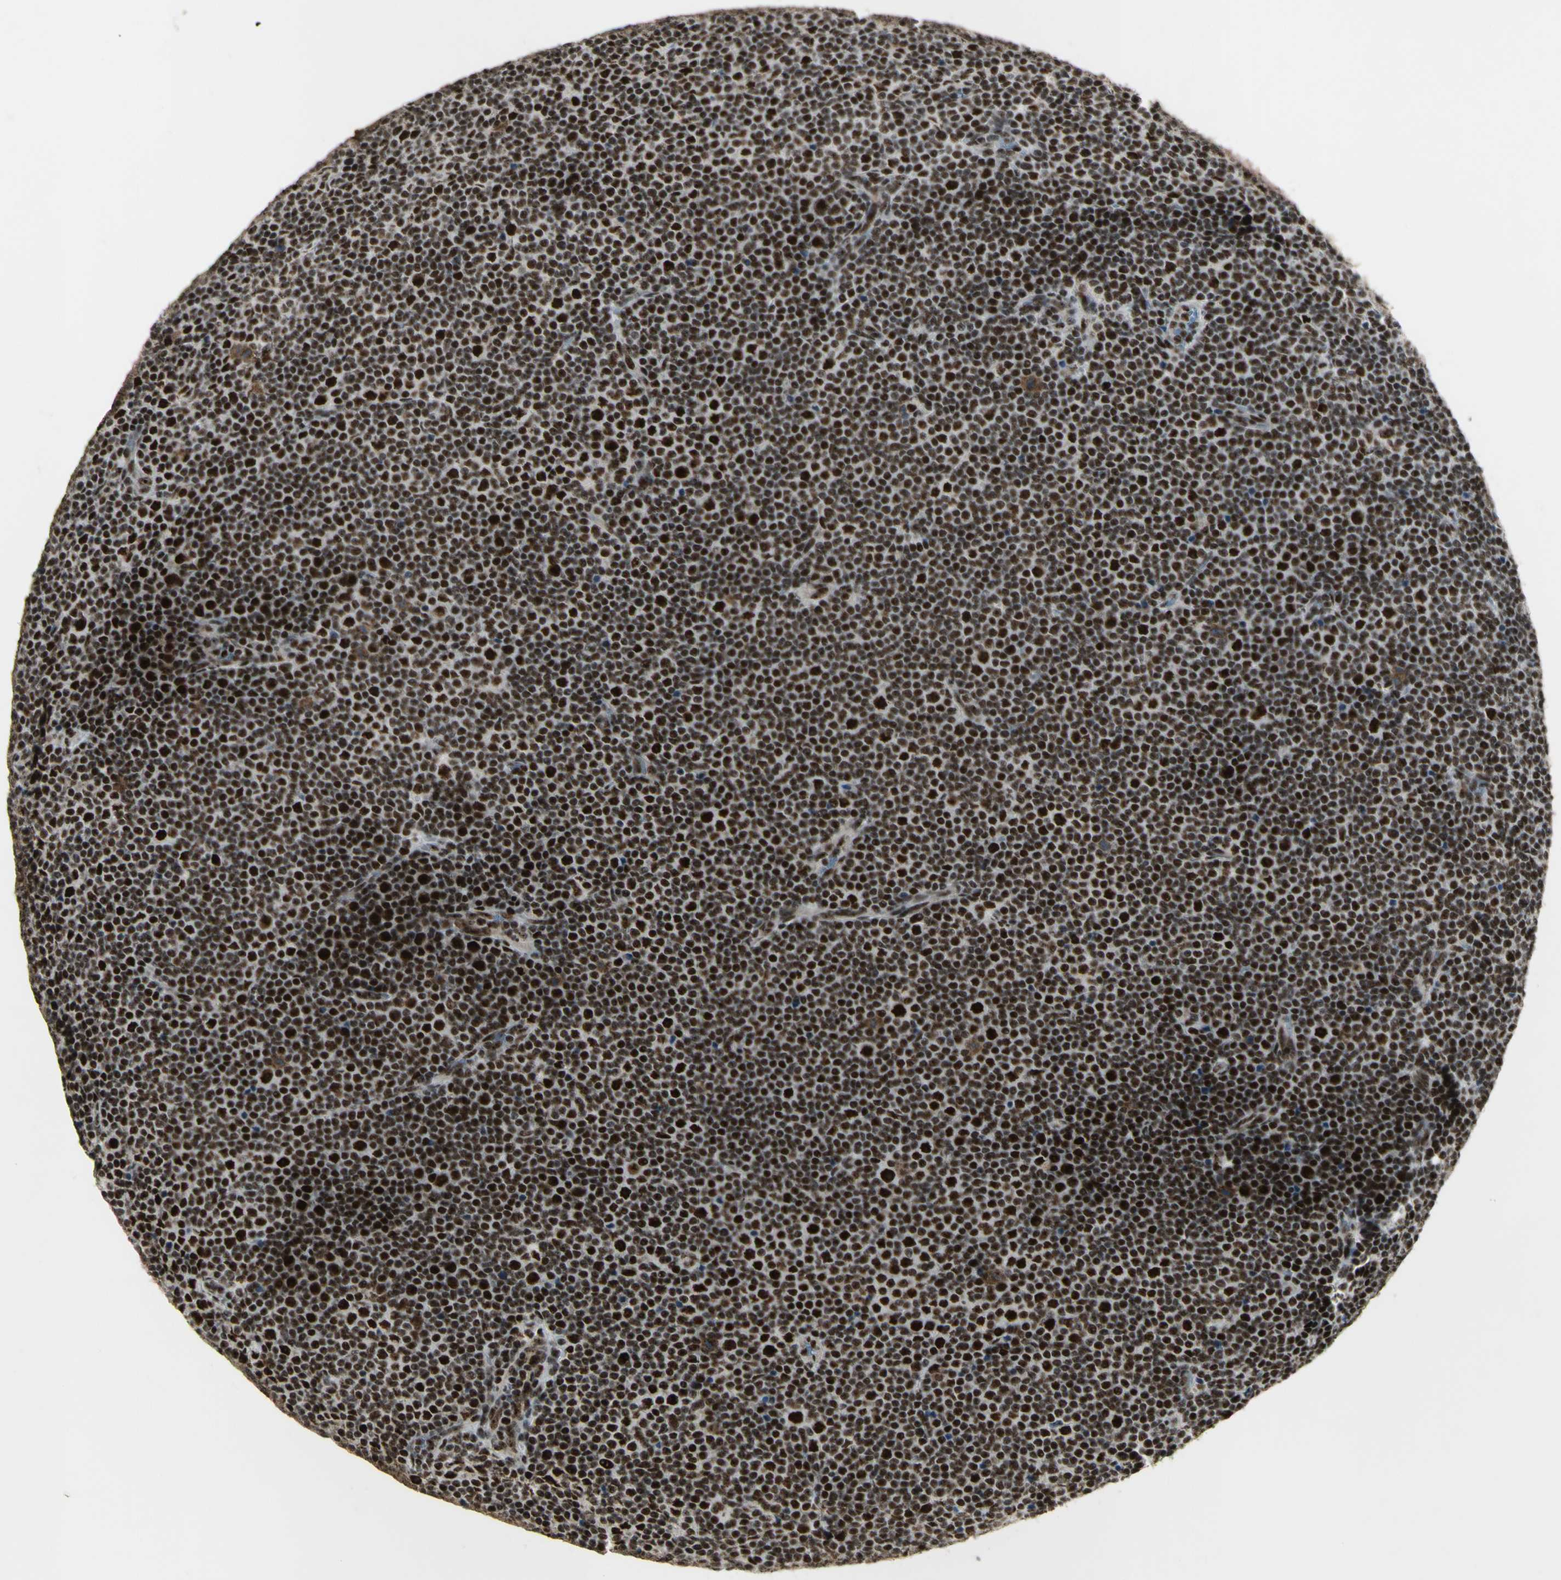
{"staining": {"intensity": "strong", "quantity": ">75%", "location": "nuclear"}, "tissue": "lymphoma", "cell_type": "Tumor cells", "image_type": "cancer", "snomed": [{"axis": "morphology", "description": "Malignant lymphoma, non-Hodgkin's type, Low grade"}, {"axis": "topography", "description": "Lymph node"}], "caption": "This micrograph demonstrates lymphoma stained with immunohistochemistry to label a protein in brown. The nuclear of tumor cells show strong positivity for the protein. Nuclei are counter-stained blue.", "gene": "DHX9", "patient": {"sex": "female", "age": 67}}